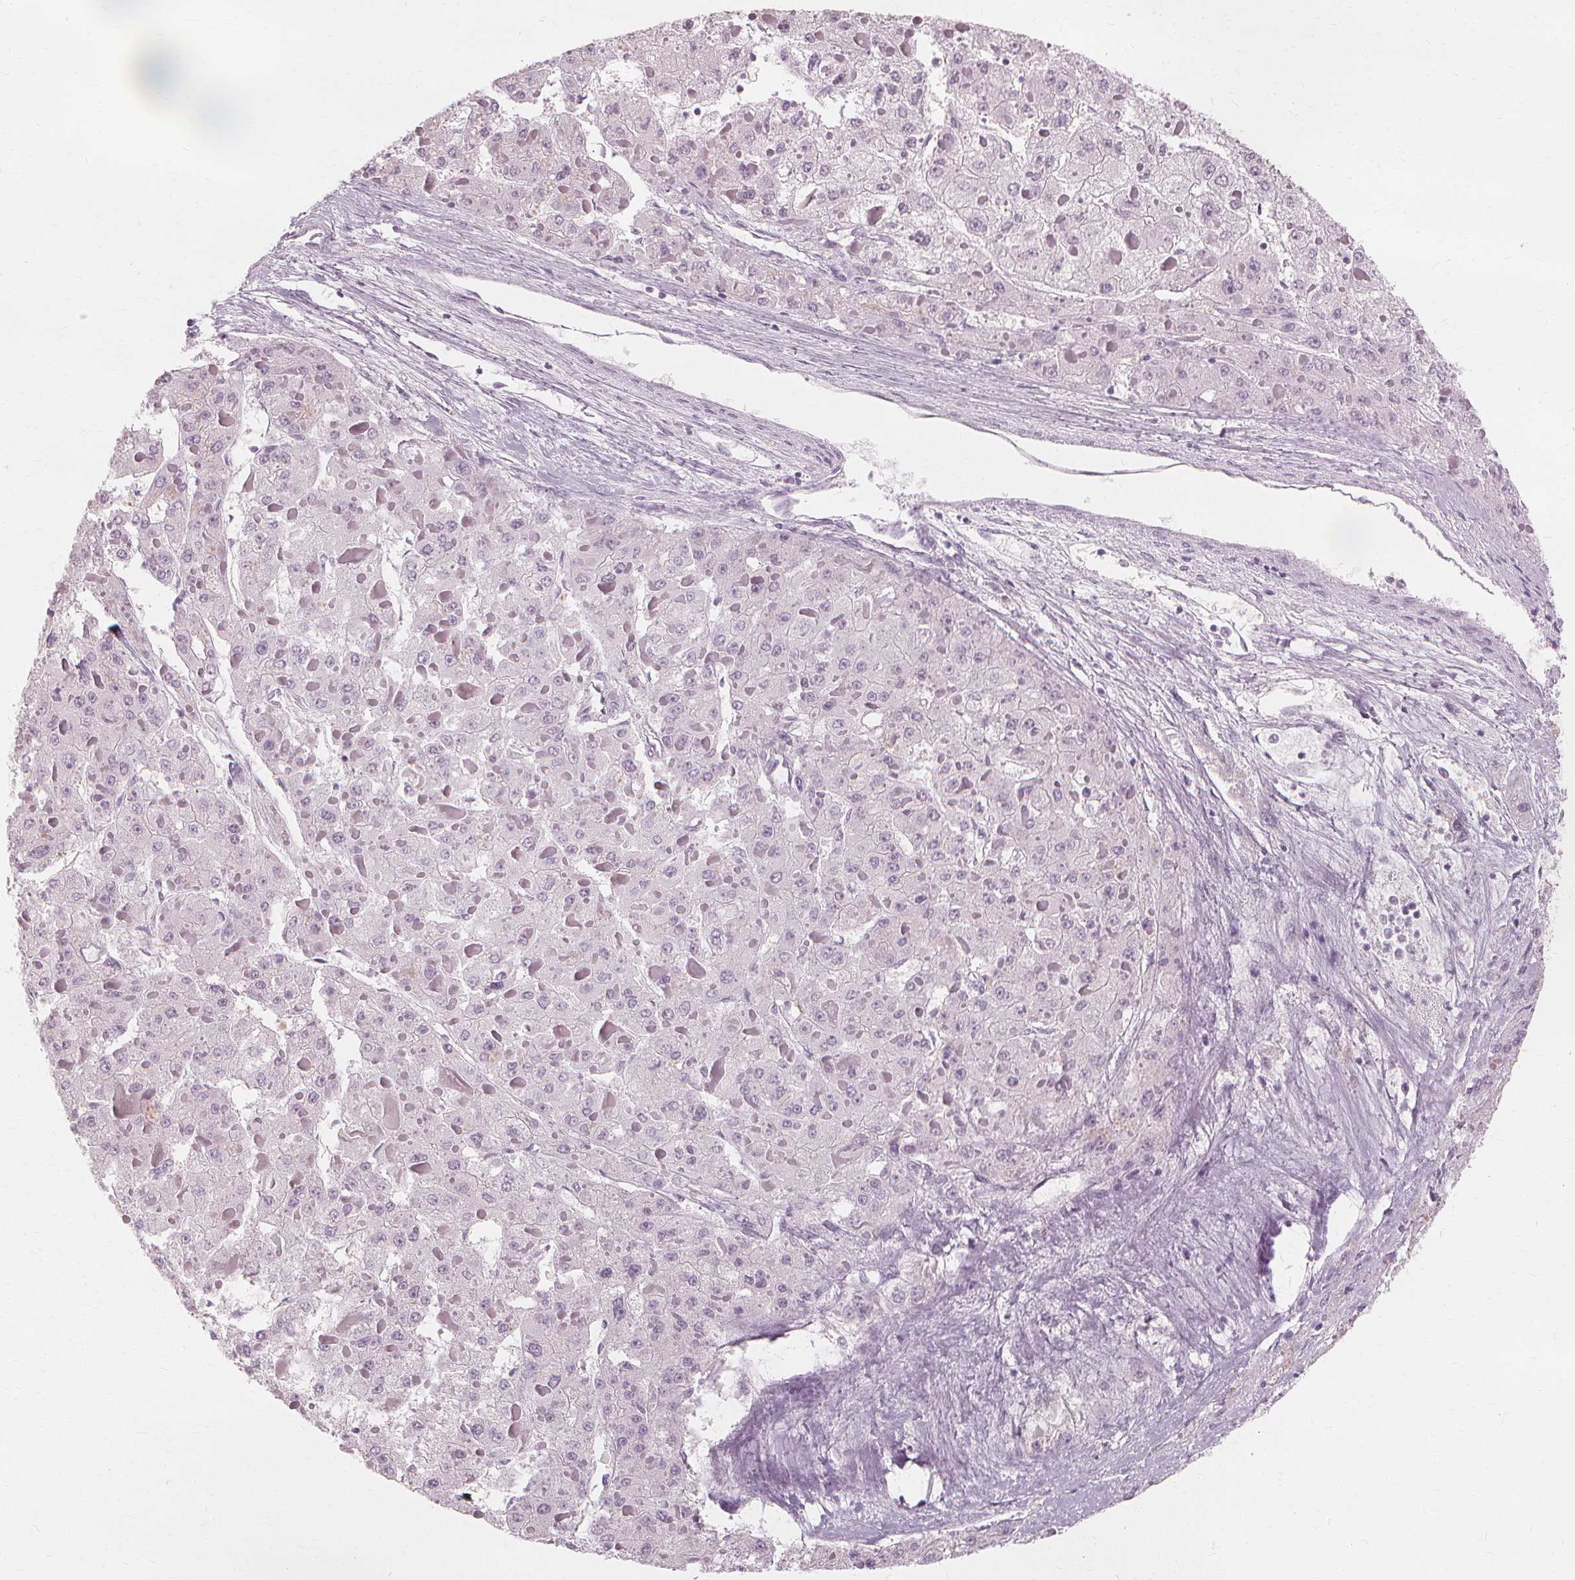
{"staining": {"intensity": "negative", "quantity": "none", "location": "none"}, "tissue": "liver cancer", "cell_type": "Tumor cells", "image_type": "cancer", "snomed": [{"axis": "morphology", "description": "Carcinoma, Hepatocellular, NOS"}, {"axis": "topography", "description": "Liver"}], "caption": "Liver cancer was stained to show a protein in brown. There is no significant positivity in tumor cells. The staining is performed using DAB (3,3'-diaminobenzidine) brown chromogen with nuclei counter-stained in using hematoxylin.", "gene": "MUC12", "patient": {"sex": "female", "age": 73}}